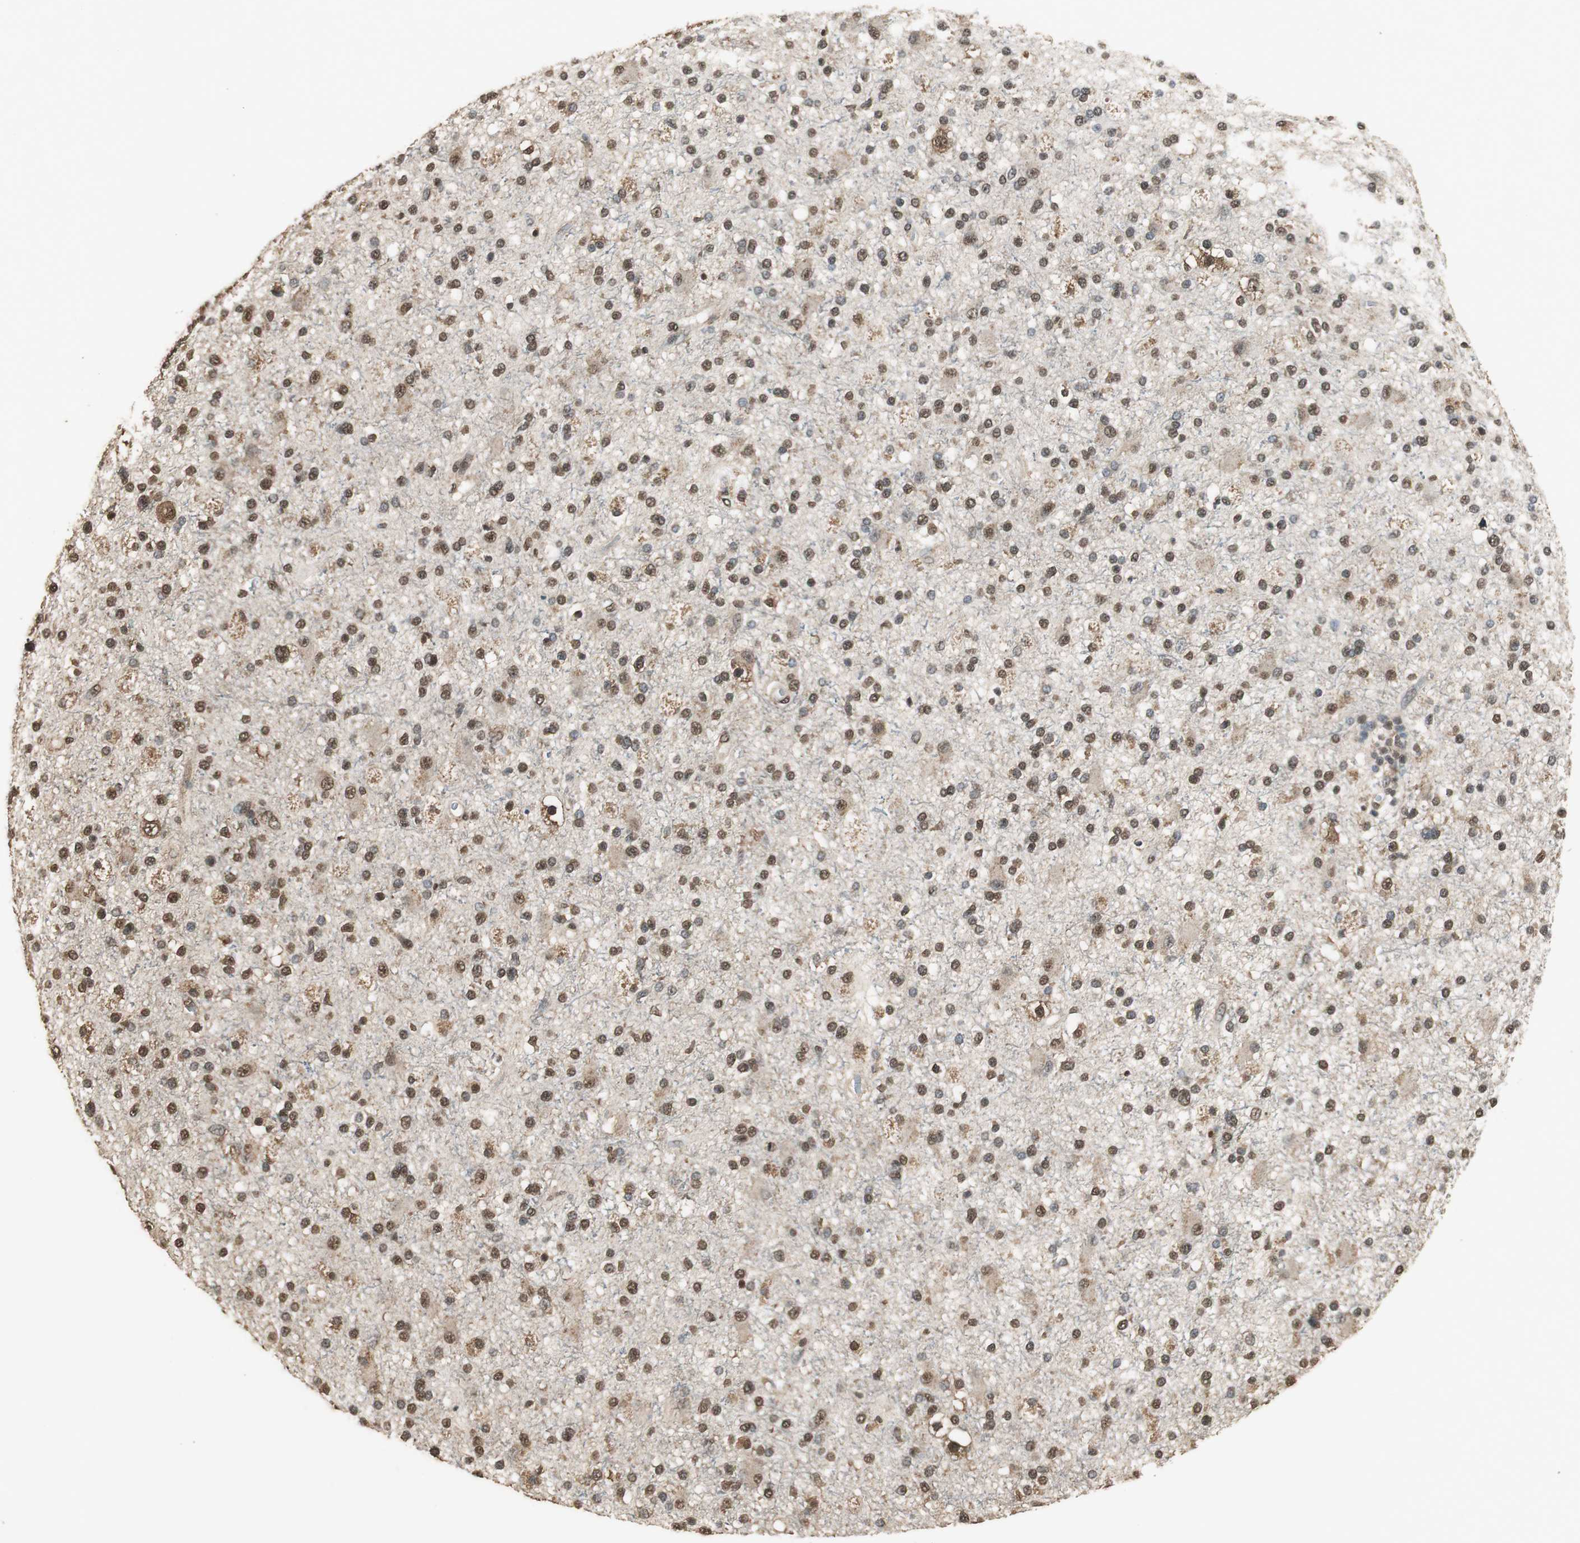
{"staining": {"intensity": "moderate", "quantity": ">75%", "location": "cytoplasmic/membranous,nuclear"}, "tissue": "glioma", "cell_type": "Tumor cells", "image_type": "cancer", "snomed": [{"axis": "morphology", "description": "Glioma, malignant, High grade"}, {"axis": "topography", "description": "Brain"}], "caption": "This is an image of IHC staining of glioma, which shows moderate positivity in the cytoplasmic/membranous and nuclear of tumor cells.", "gene": "PPP1R13B", "patient": {"sex": "male", "age": 33}}